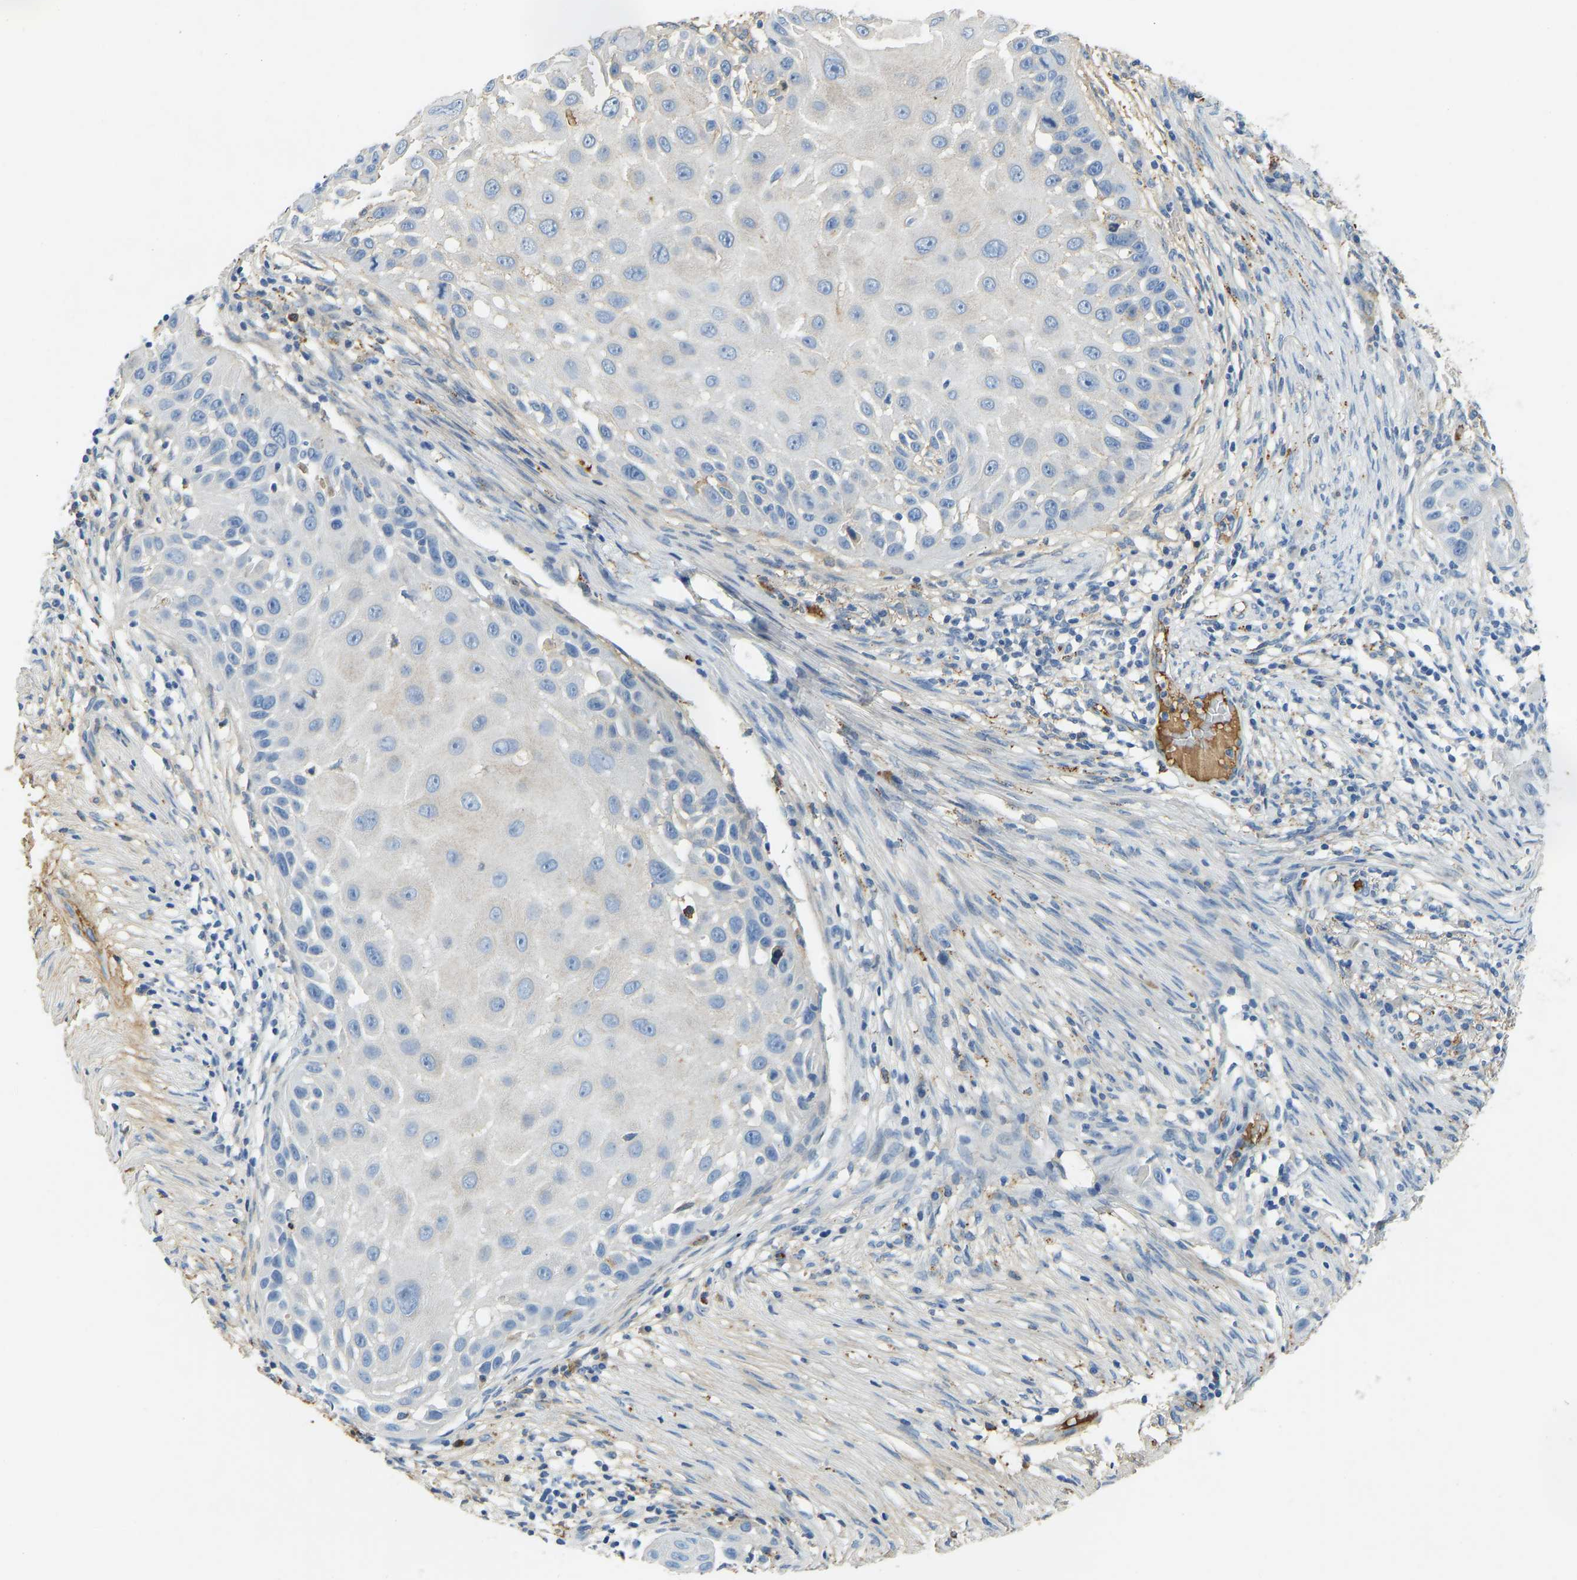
{"staining": {"intensity": "negative", "quantity": "none", "location": "none"}, "tissue": "skin cancer", "cell_type": "Tumor cells", "image_type": "cancer", "snomed": [{"axis": "morphology", "description": "Squamous cell carcinoma, NOS"}, {"axis": "topography", "description": "Skin"}], "caption": "This is an IHC photomicrograph of human skin cancer (squamous cell carcinoma). There is no positivity in tumor cells.", "gene": "THBS4", "patient": {"sex": "female", "age": 44}}